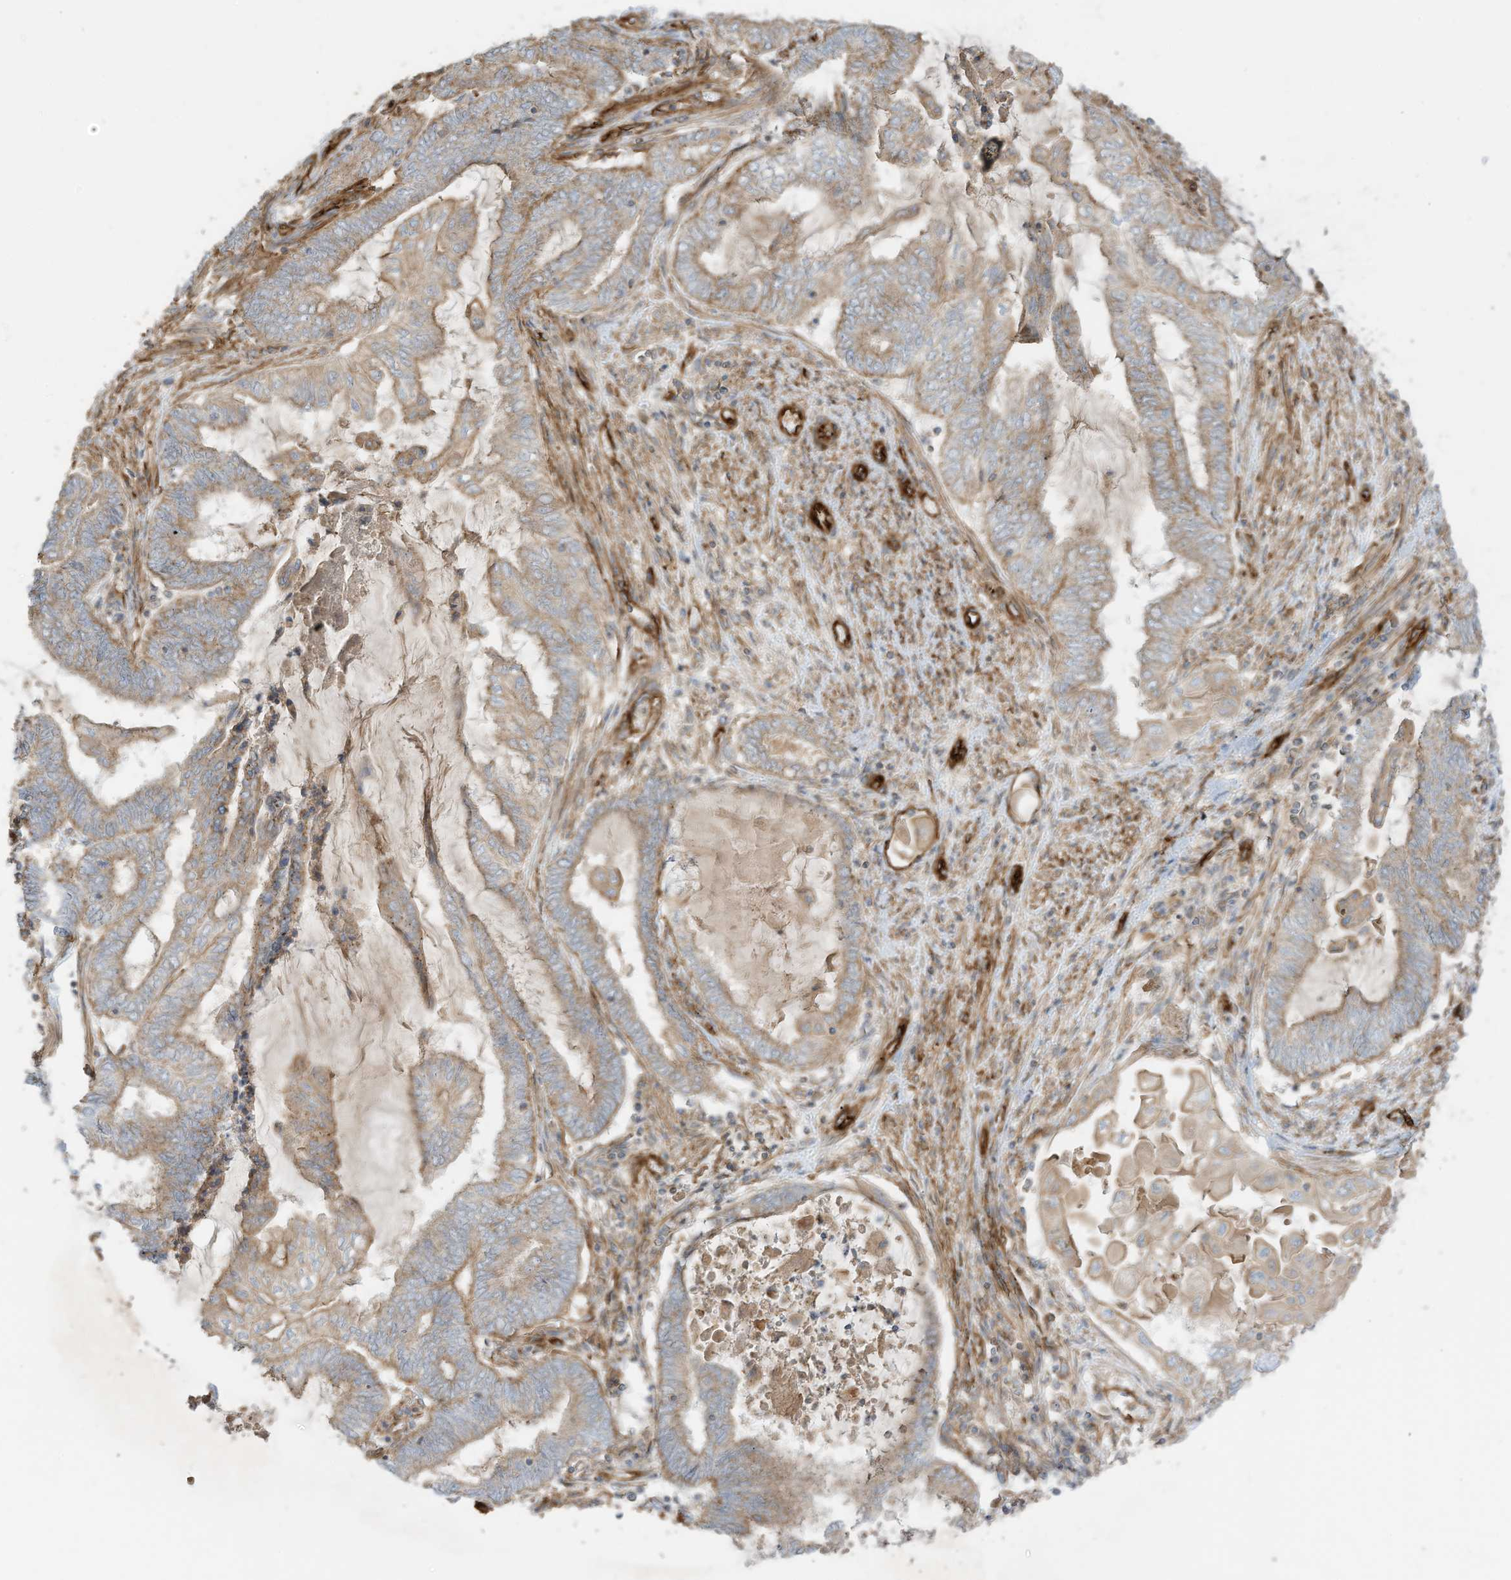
{"staining": {"intensity": "weak", "quantity": ">75%", "location": "cytoplasmic/membranous"}, "tissue": "endometrial cancer", "cell_type": "Tumor cells", "image_type": "cancer", "snomed": [{"axis": "morphology", "description": "Adenocarcinoma, NOS"}, {"axis": "topography", "description": "Uterus"}, {"axis": "topography", "description": "Endometrium"}], "caption": "About >75% of tumor cells in endometrial cancer reveal weak cytoplasmic/membranous protein staining as visualized by brown immunohistochemical staining.", "gene": "ABCB7", "patient": {"sex": "female", "age": 70}}